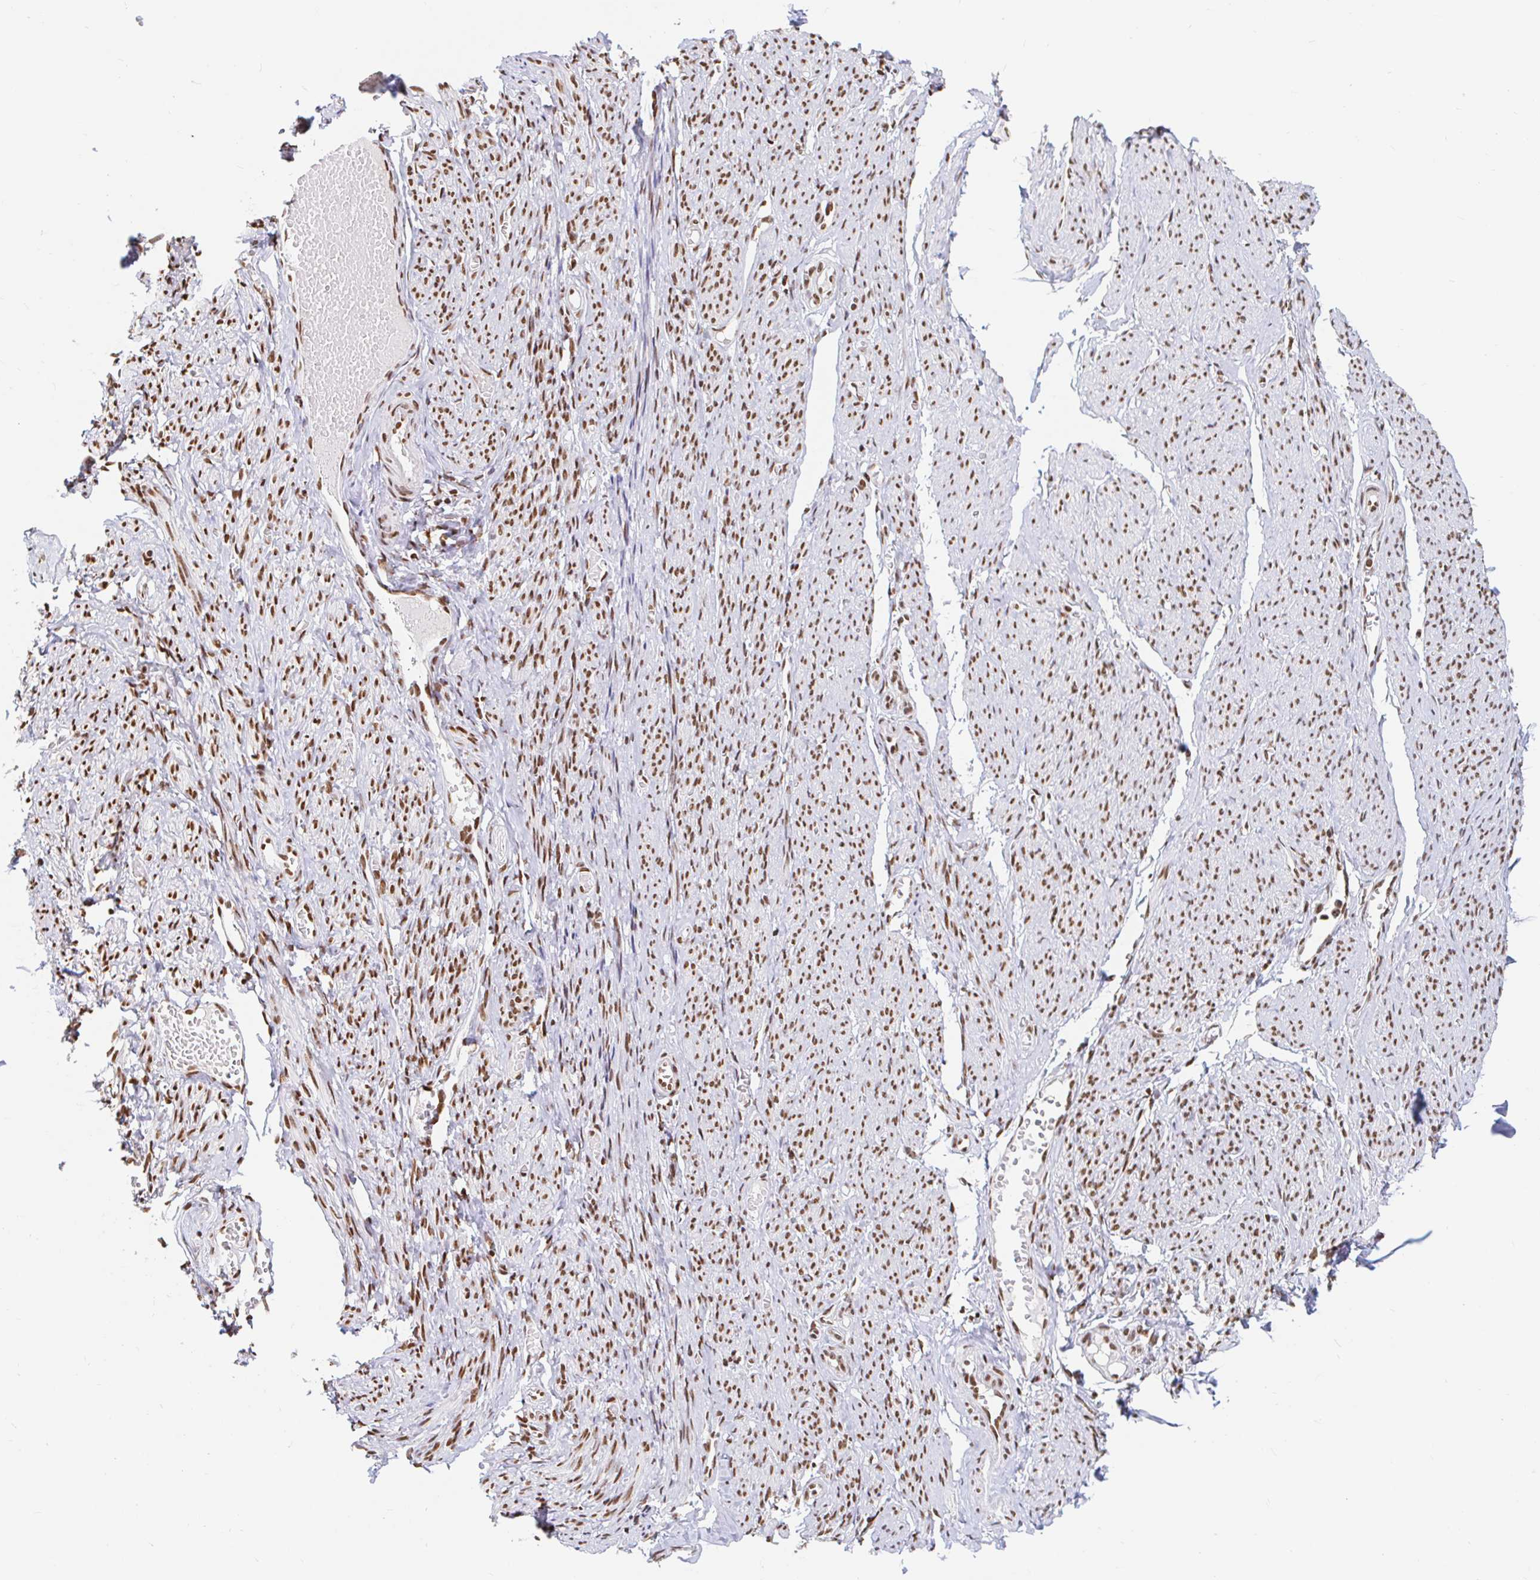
{"staining": {"intensity": "moderate", "quantity": ">75%", "location": "nuclear"}, "tissue": "smooth muscle", "cell_type": "Smooth muscle cells", "image_type": "normal", "snomed": [{"axis": "morphology", "description": "Normal tissue, NOS"}, {"axis": "topography", "description": "Smooth muscle"}], "caption": "Immunohistochemistry (IHC) (DAB (3,3'-diaminobenzidine)) staining of normal human smooth muscle reveals moderate nuclear protein staining in approximately >75% of smooth muscle cells. (IHC, brightfield microscopy, high magnification).", "gene": "RBMXL1", "patient": {"sex": "female", "age": 65}}